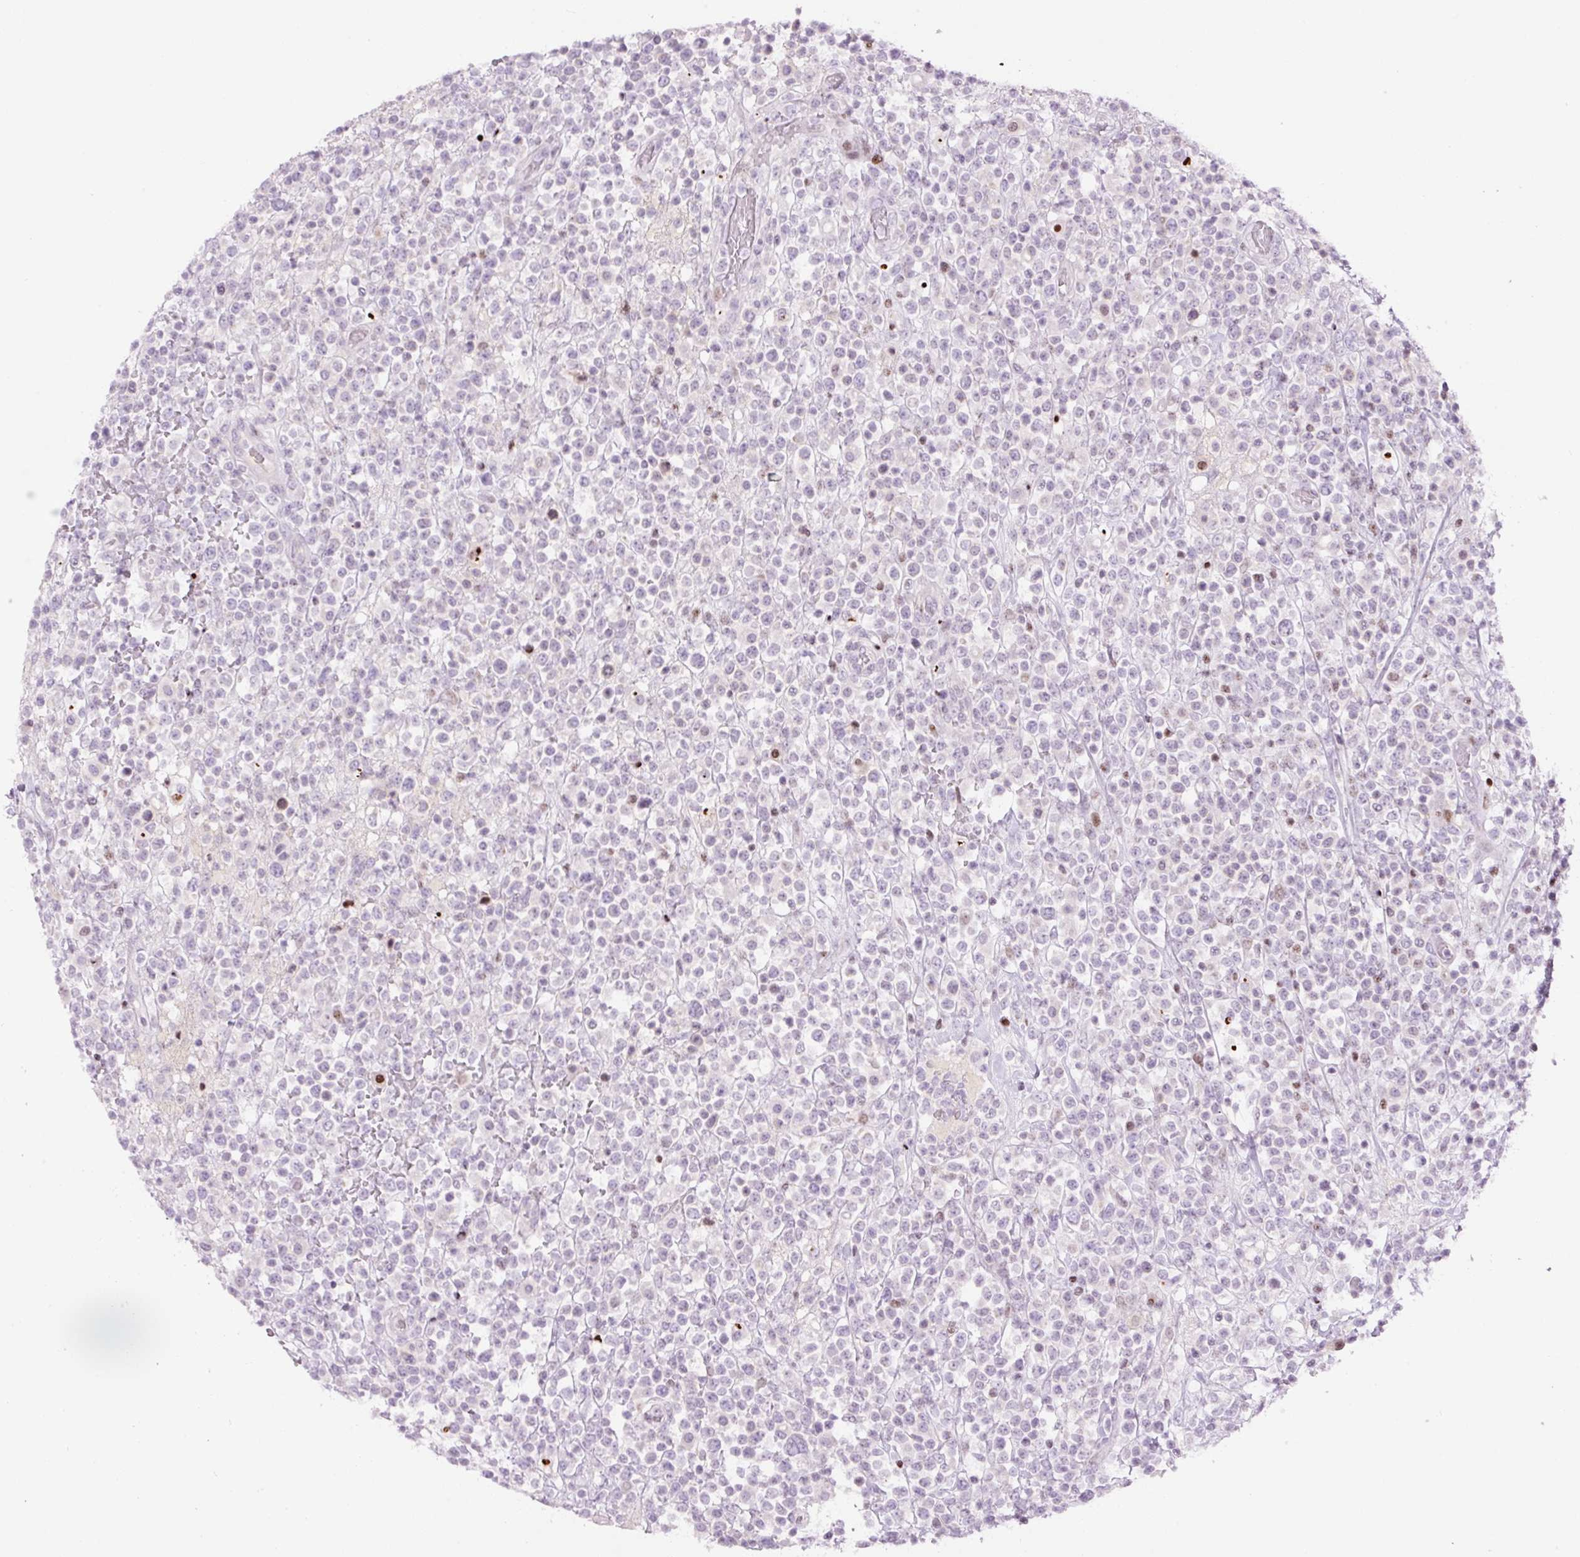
{"staining": {"intensity": "moderate", "quantity": "<25%", "location": "nuclear"}, "tissue": "lymphoma", "cell_type": "Tumor cells", "image_type": "cancer", "snomed": [{"axis": "morphology", "description": "Malignant lymphoma, non-Hodgkin's type, High grade"}, {"axis": "topography", "description": "Colon"}], "caption": "Immunohistochemistry (IHC) histopathology image of lymphoma stained for a protein (brown), which demonstrates low levels of moderate nuclear expression in approximately <25% of tumor cells.", "gene": "TMEM177", "patient": {"sex": "female", "age": 53}}